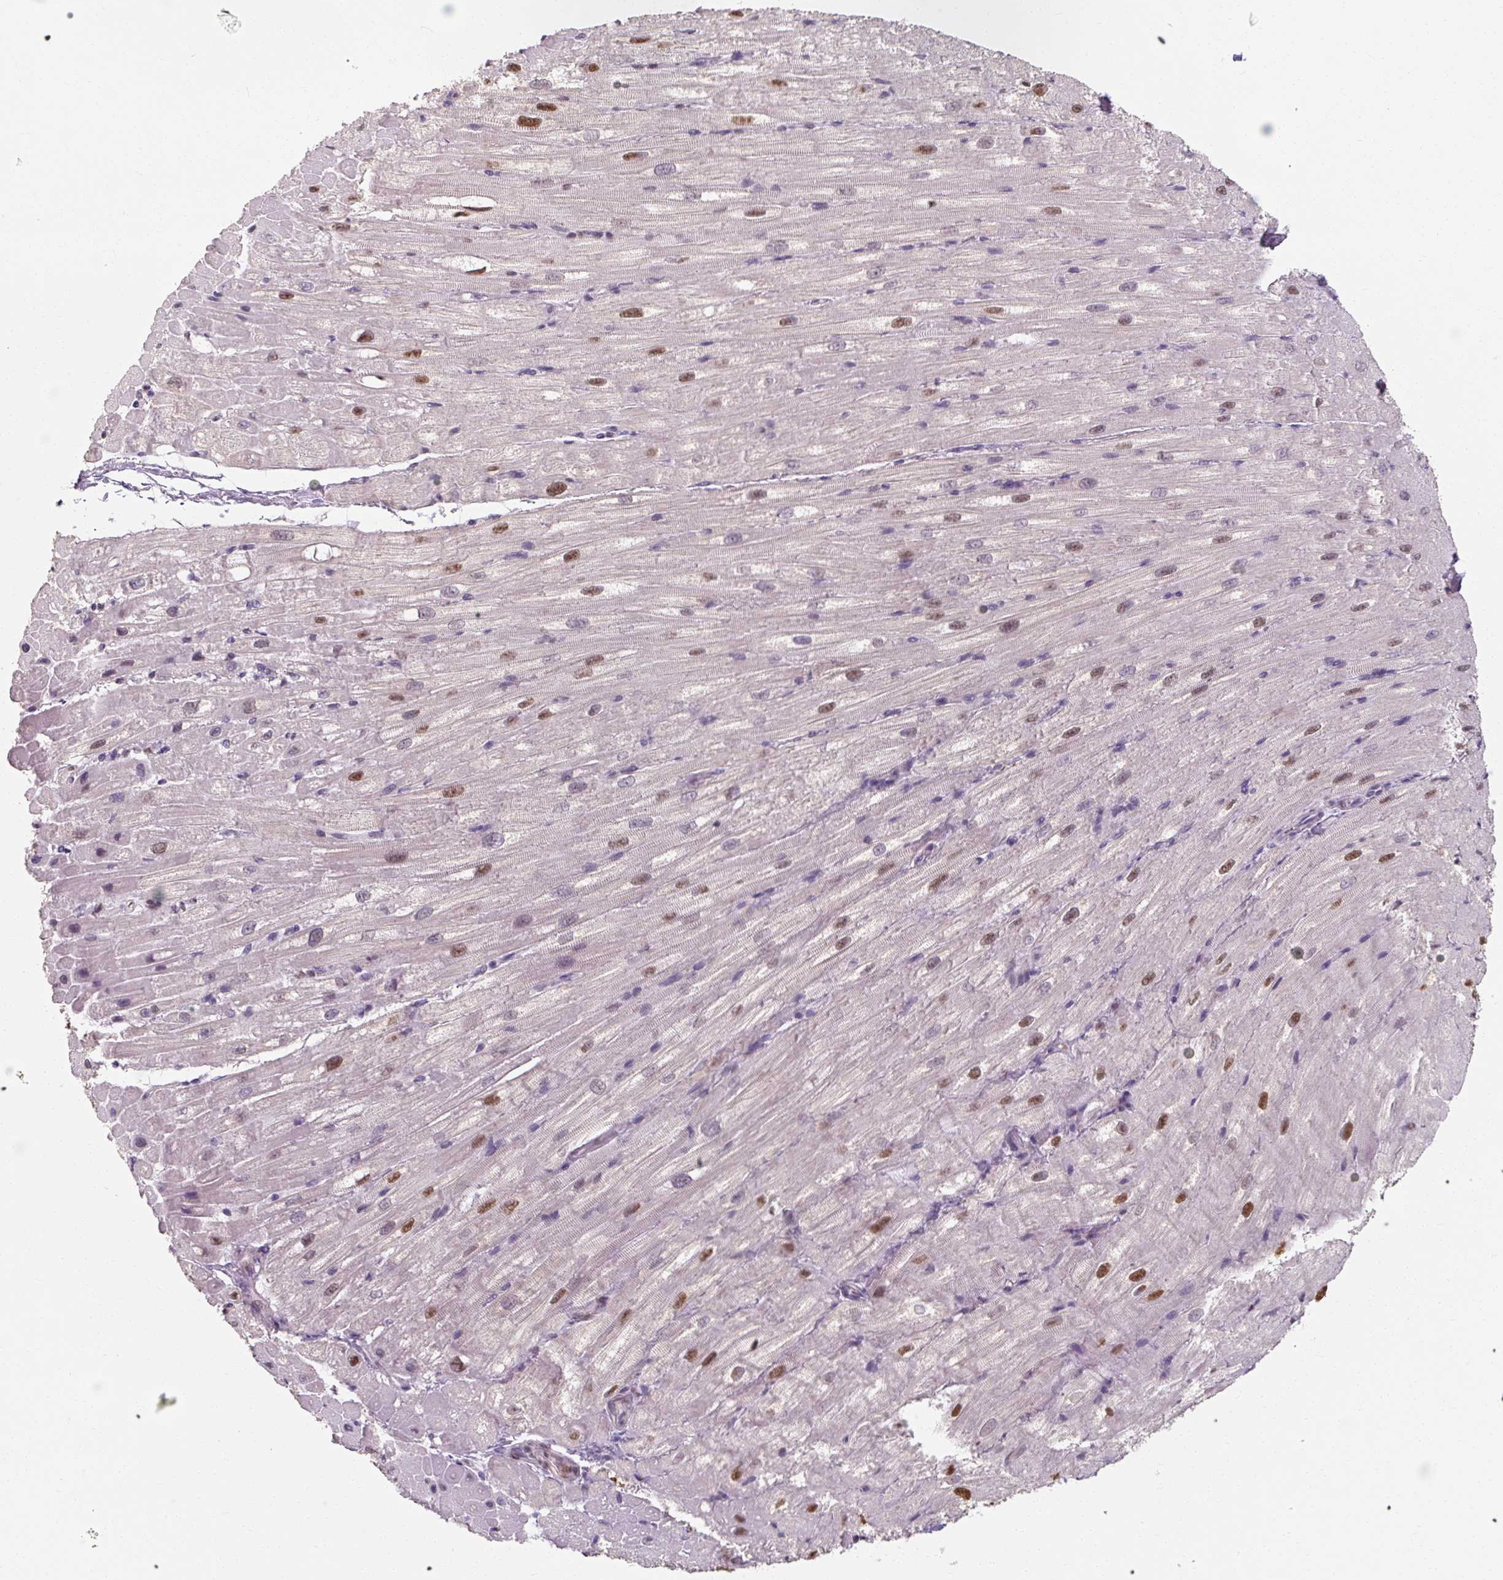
{"staining": {"intensity": "moderate", "quantity": "25%-75%", "location": "nuclear"}, "tissue": "heart muscle", "cell_type": "Cardiomyocytes", "image_type": "normal", "snomed": [{"axis": "morphology", "description": "Normal tissue, NOS"}, {"axis": "topography", "description": "Heart"}], "caption": "Immunohistochemical staining of unremarkable human heart muscle demonstrates moderate nuclear protein expression in approximately 25%-75% of cardiomyocytes.", "gene": "ENSG00000291316", "patient": {"sex": "male", "age": 62}}